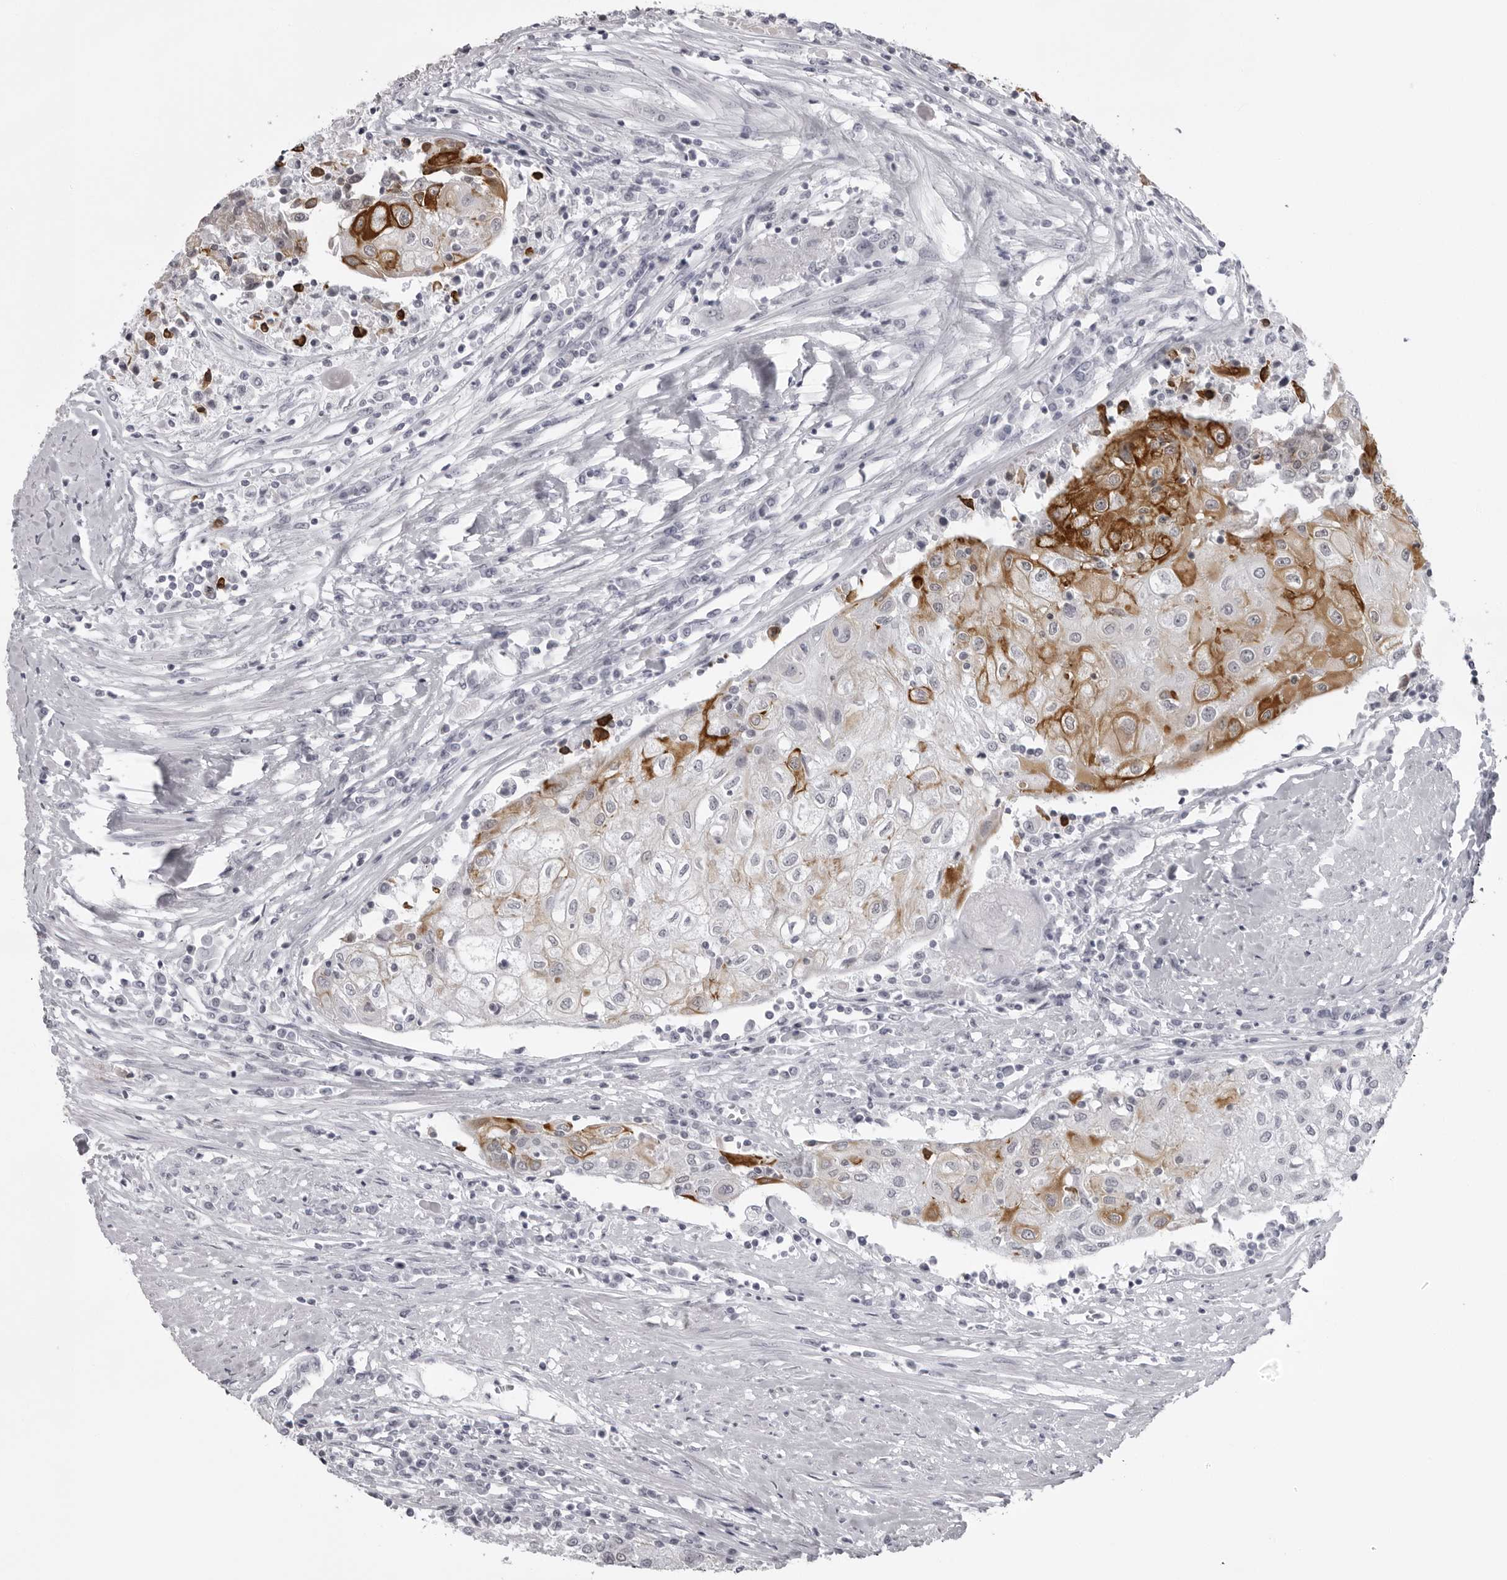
{"staining": {"intensity": "moderate", "quantity": ">75%", "location": "cytoplasmic/membranous"}, "tissue": "urothelial cancer", "cell_type": "Tumor cells", "image_type": "cancer", "snomed": [{"axis": "morphology", "description": "Urothelial carcinoma, High grade"}, {"axis": "topography", "description": "Urinary bladder"}], "caption": "This image displays immunohistochemistry staining of human urothelial cancer, with medium moderate cytoplasmic/membranous positivity in about >75% of tumor cells.", "gene": "UROD", "patient": {"sex": "female", "age": 85}}